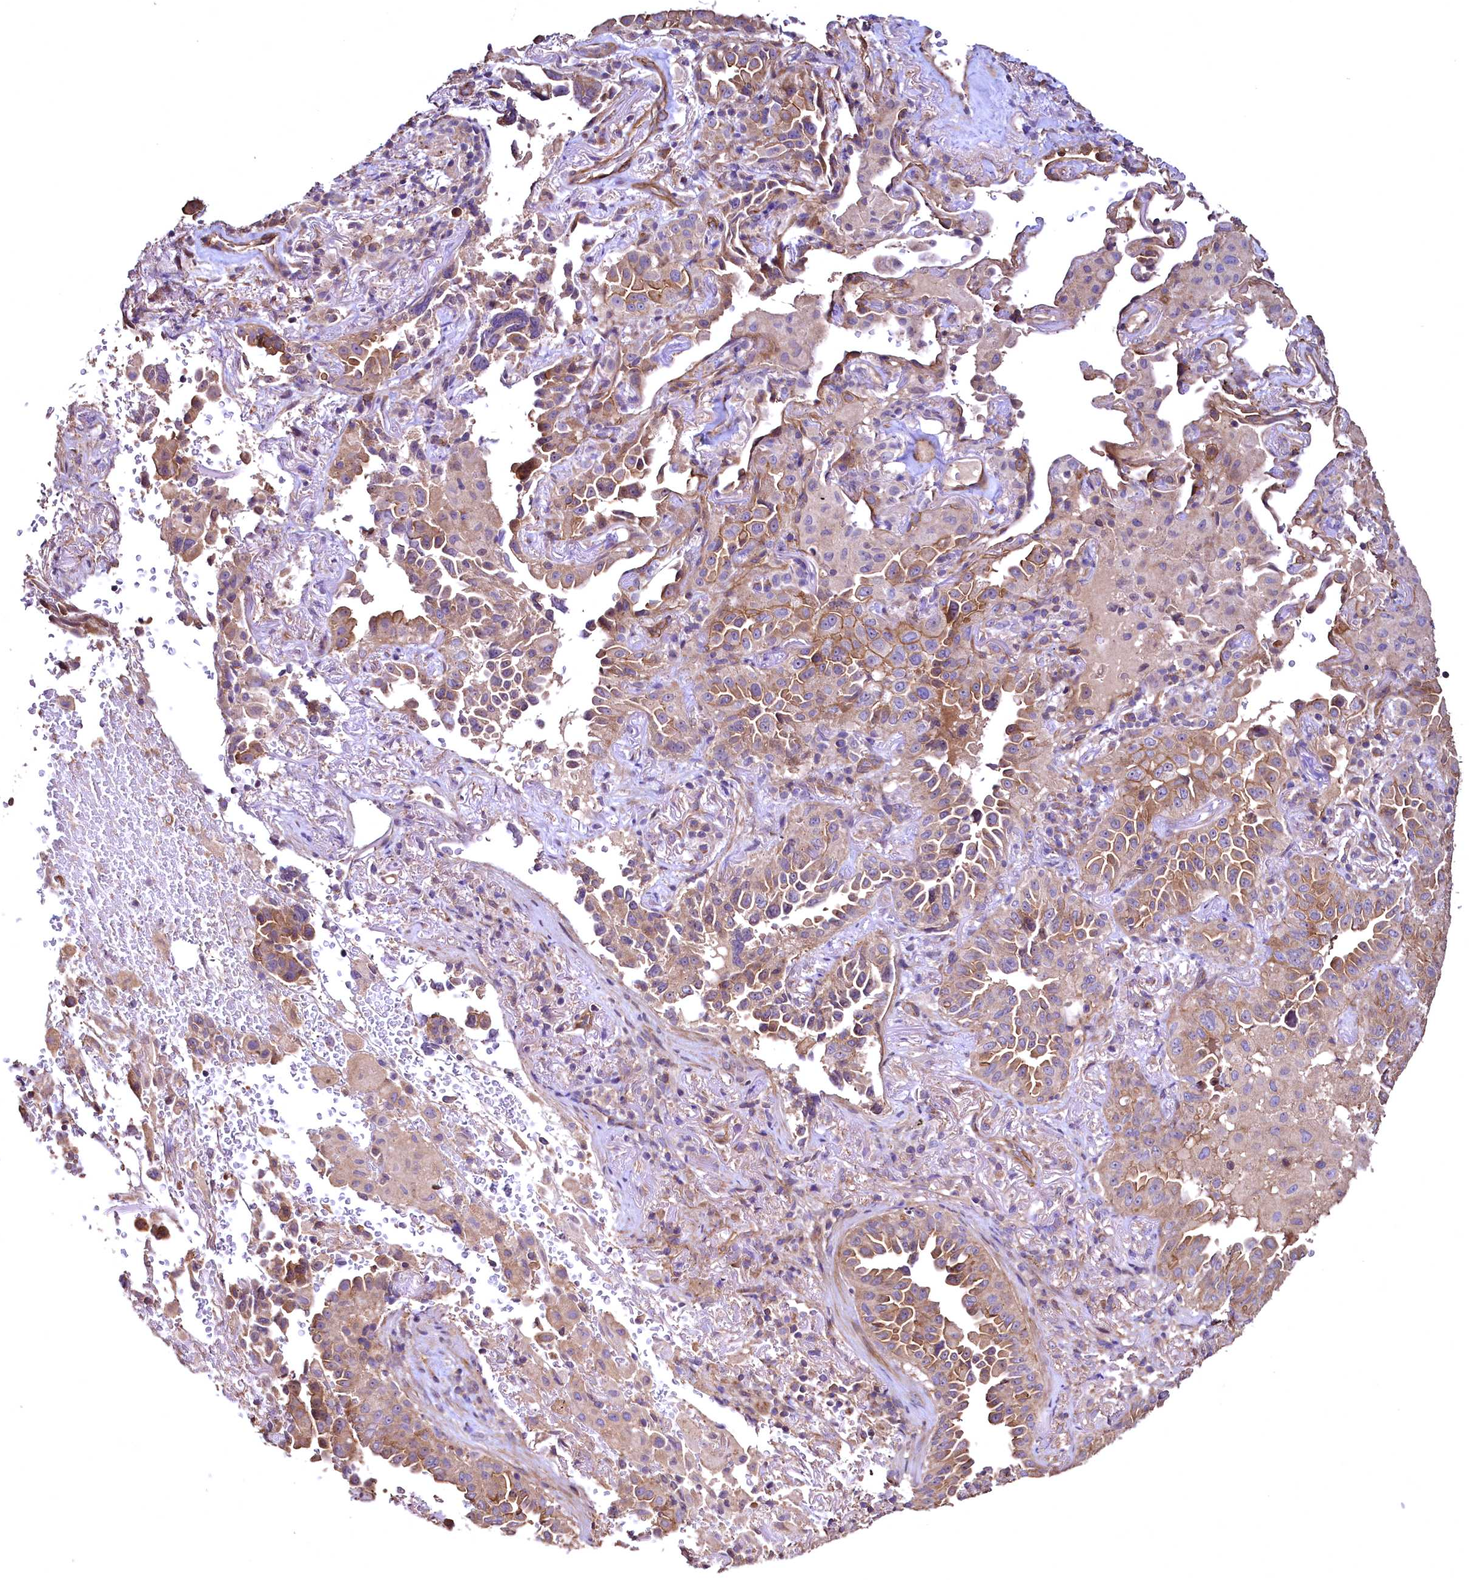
{"staining": {"intensity": "moderate", "quantity": ">75%", "location": "cytoplasmic/membranous"}, "tissue": "lung cancer", "cell_type": "Tumor cells", "image_type": "cancer", "snomed": [{"axis": "morphology", "description": "Adenocarcinoma, NOS"}, {"axis": "topography", "description": "Lung"}], "caption": "The image reveals a brown stain indicating the presence of a protein in the cytoplasmic/membranous of tumor cells in lung adenocarcinoma.", "gene": "TBCEL", "patient": {"sex": "female", "age": 69}}